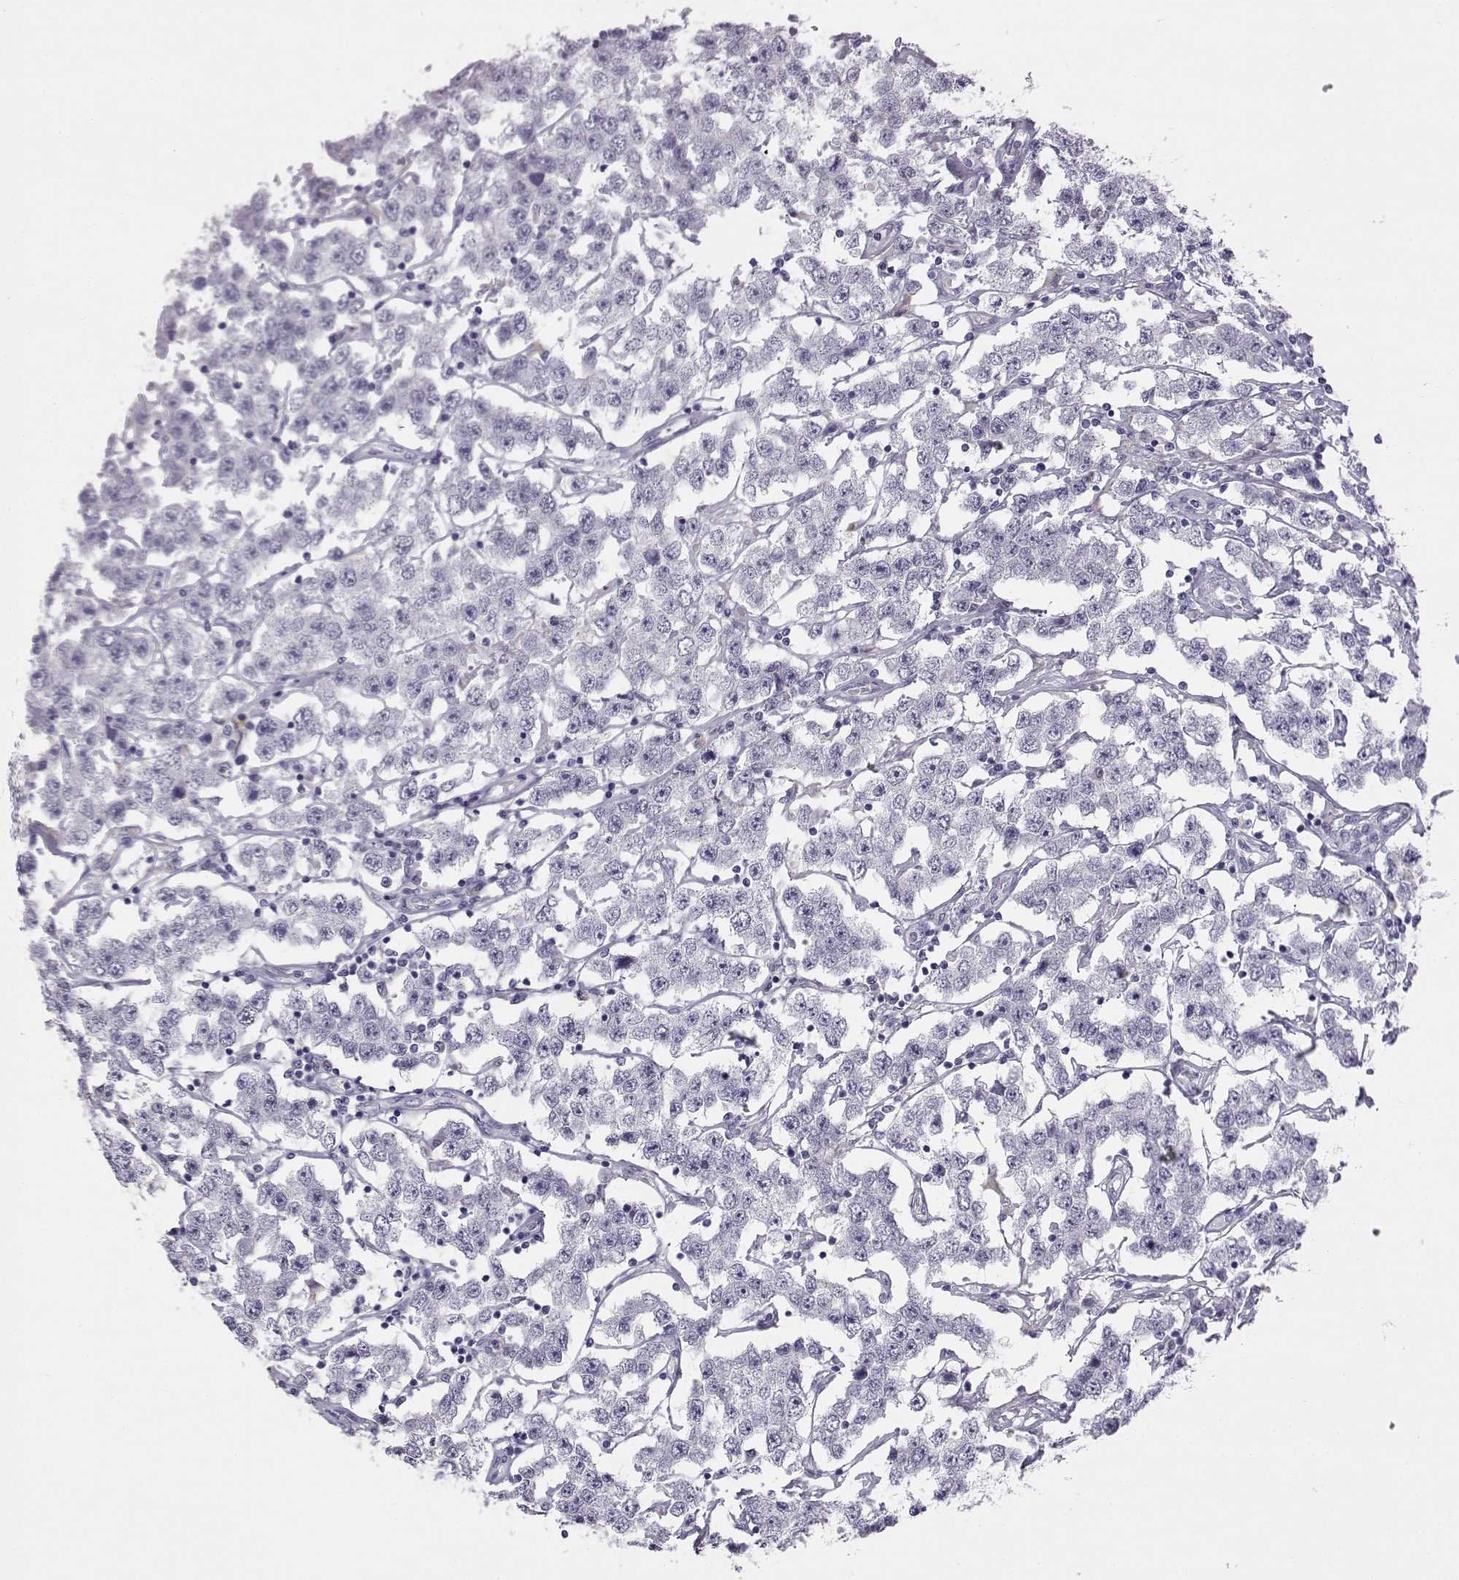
{"staining": {"intensity": "negative", "quantity": "none", "location": "none"}, "tissue": "testis cancer", "cell_type": "Tumor cells", "image_type": "cancer", "snomed": [{"axis": "morphology", "description": "Seminoma, NOS"}, {"axis": "topography", "description": "Testis"}], "caption": "A high-resolution micrograph shows immunohistochemistry (IHC) staining of testis seminoma, which exhibits no significant staining in tumor cells. The staining is performed using DAB brown chromogen with nuclei counter-stained in using hematoxylin.", "gene": "VGF", "patient": {"sex": "male", "age": 52}}